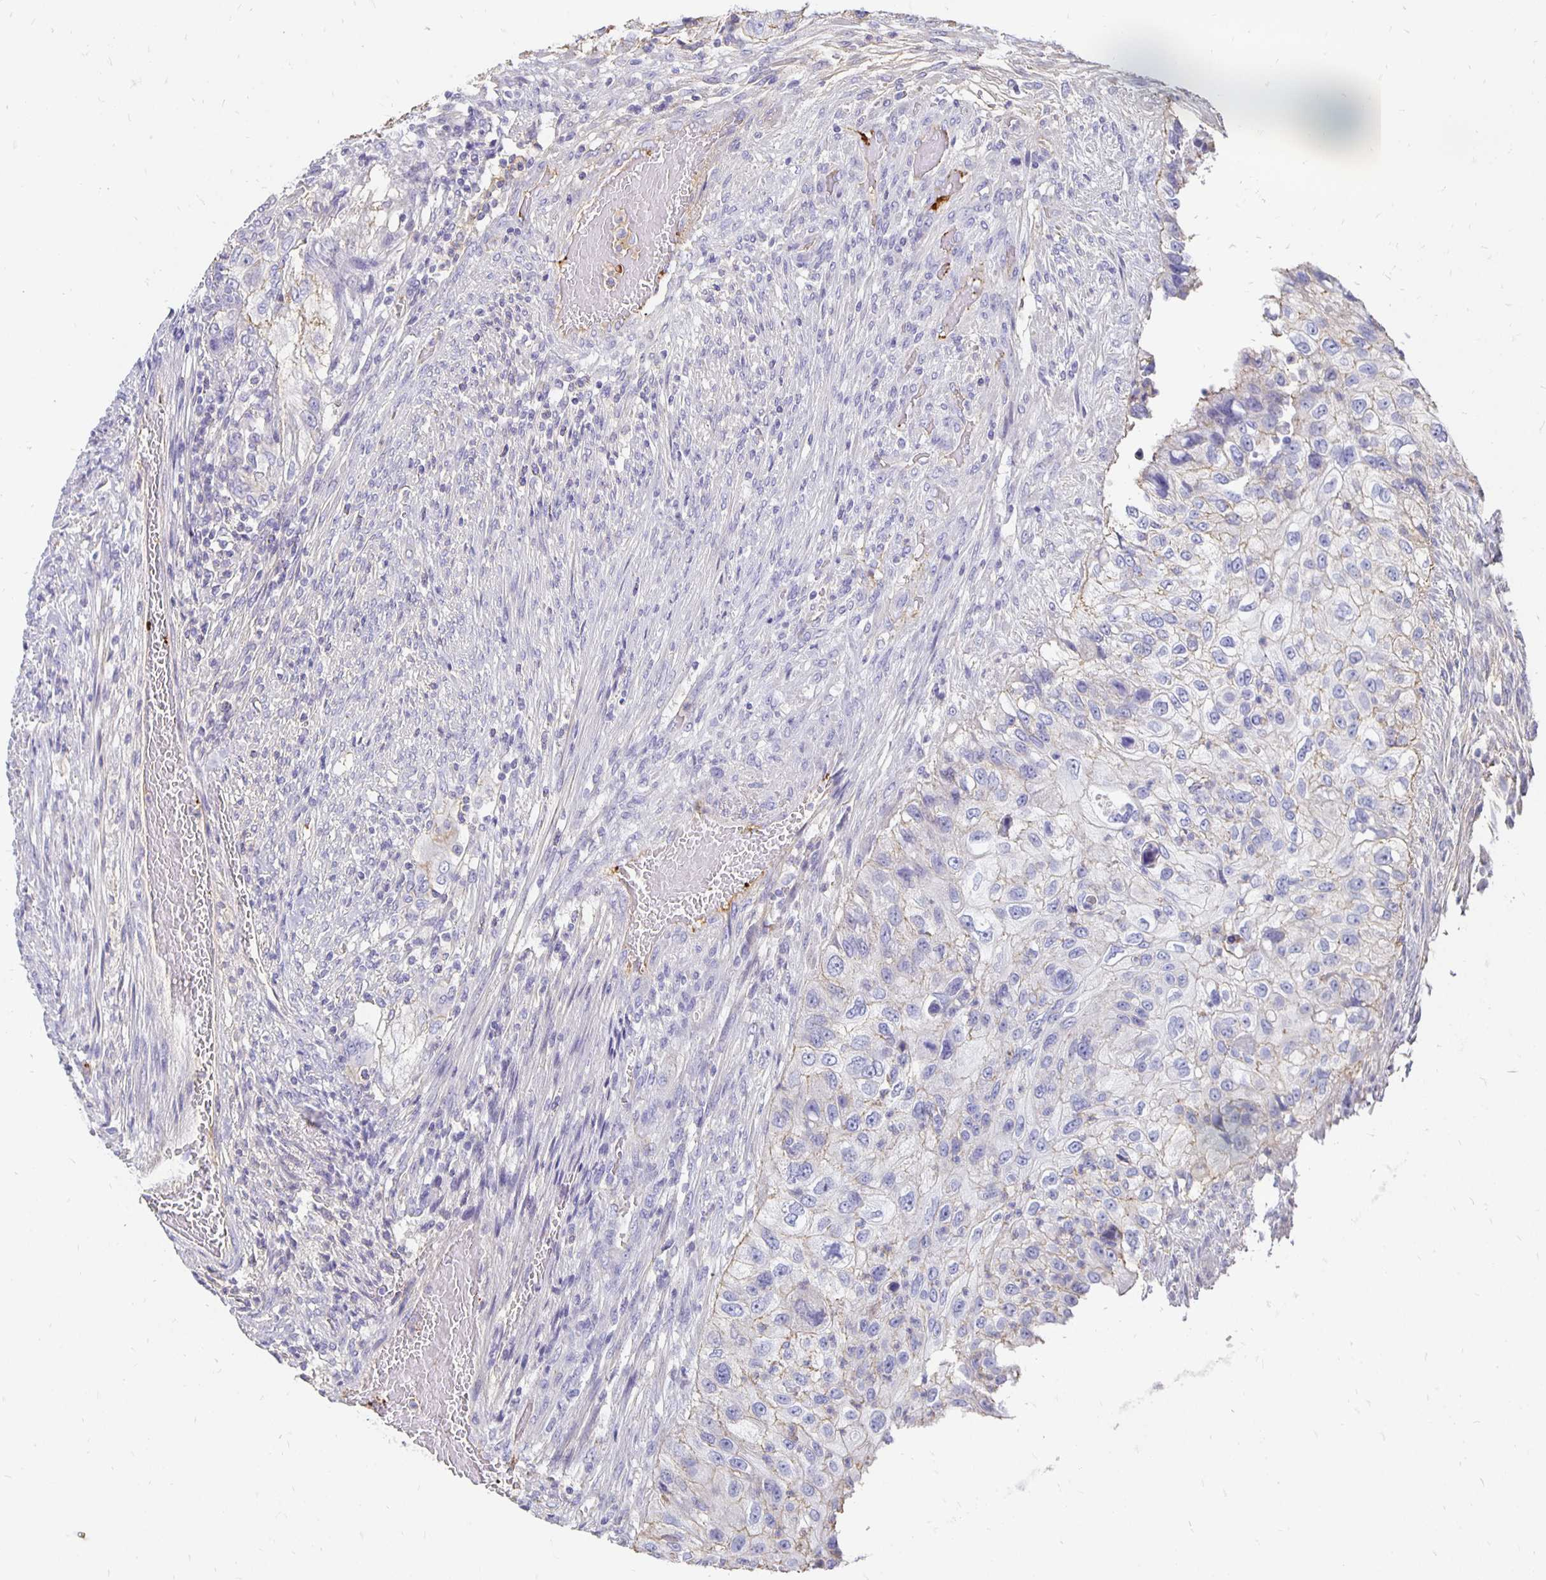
{"staining": {"intensity": "negative", "quantity": "none", "location": "none"}, "tissue": "urothelial cancer", "cell_type": "Tumor cells", "image_type": "cancer", "snomed": [{"axis": "morphology", "description": "Urothelial carcinoma, High grade"}, {"axis": "topography", "description": "Urinary bladder"}], "caption": "This photomicrograph is of urothelial cancer stained with IHC to label a protein in brown with the nuclei are counter-stained blue. There is no positivity in tumor cells.", "gene": "APOB", "patient": {"sex": "female", "age": 60}}